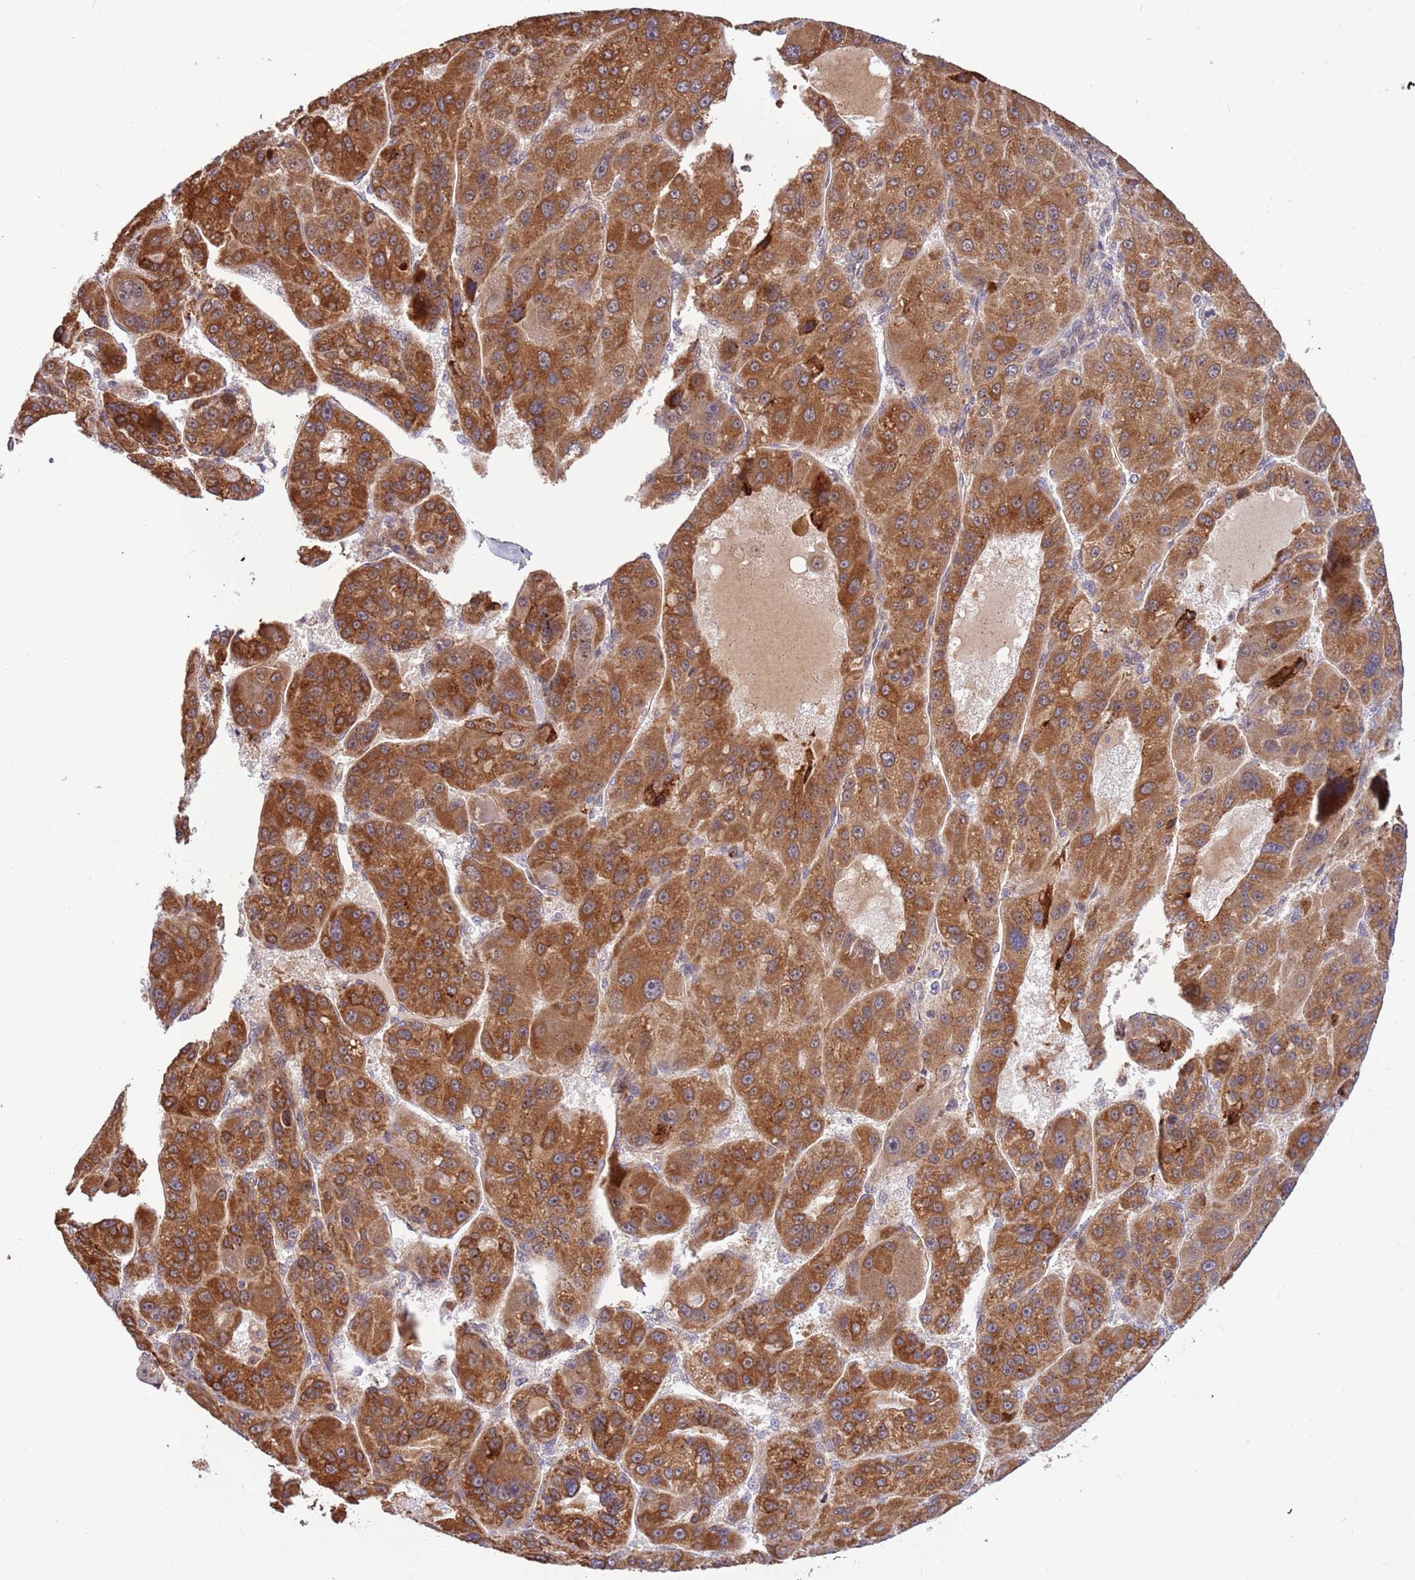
{"staining": {"intensity": "strong", "quantity": ">75%", "location": "cytoplasmic/membranous"}, "tissue": "liver cancer", "cell_type": "Tumor cells", "image_type": "cancer", "snomed": [{"axis": "morphology", "description": "Carcinoma, Hepatocellular, NOS"}, {"axis": "topography", "description": "Liver"}], "caption": "Liver hepatocellular carcinoma stained for a protein (brown) exhibits strong cytoplasmic/membranous positive expression in about >75% of tumor cells.", "gene": "HAUS3", "patient": {"sex": "male", "age": 76}}